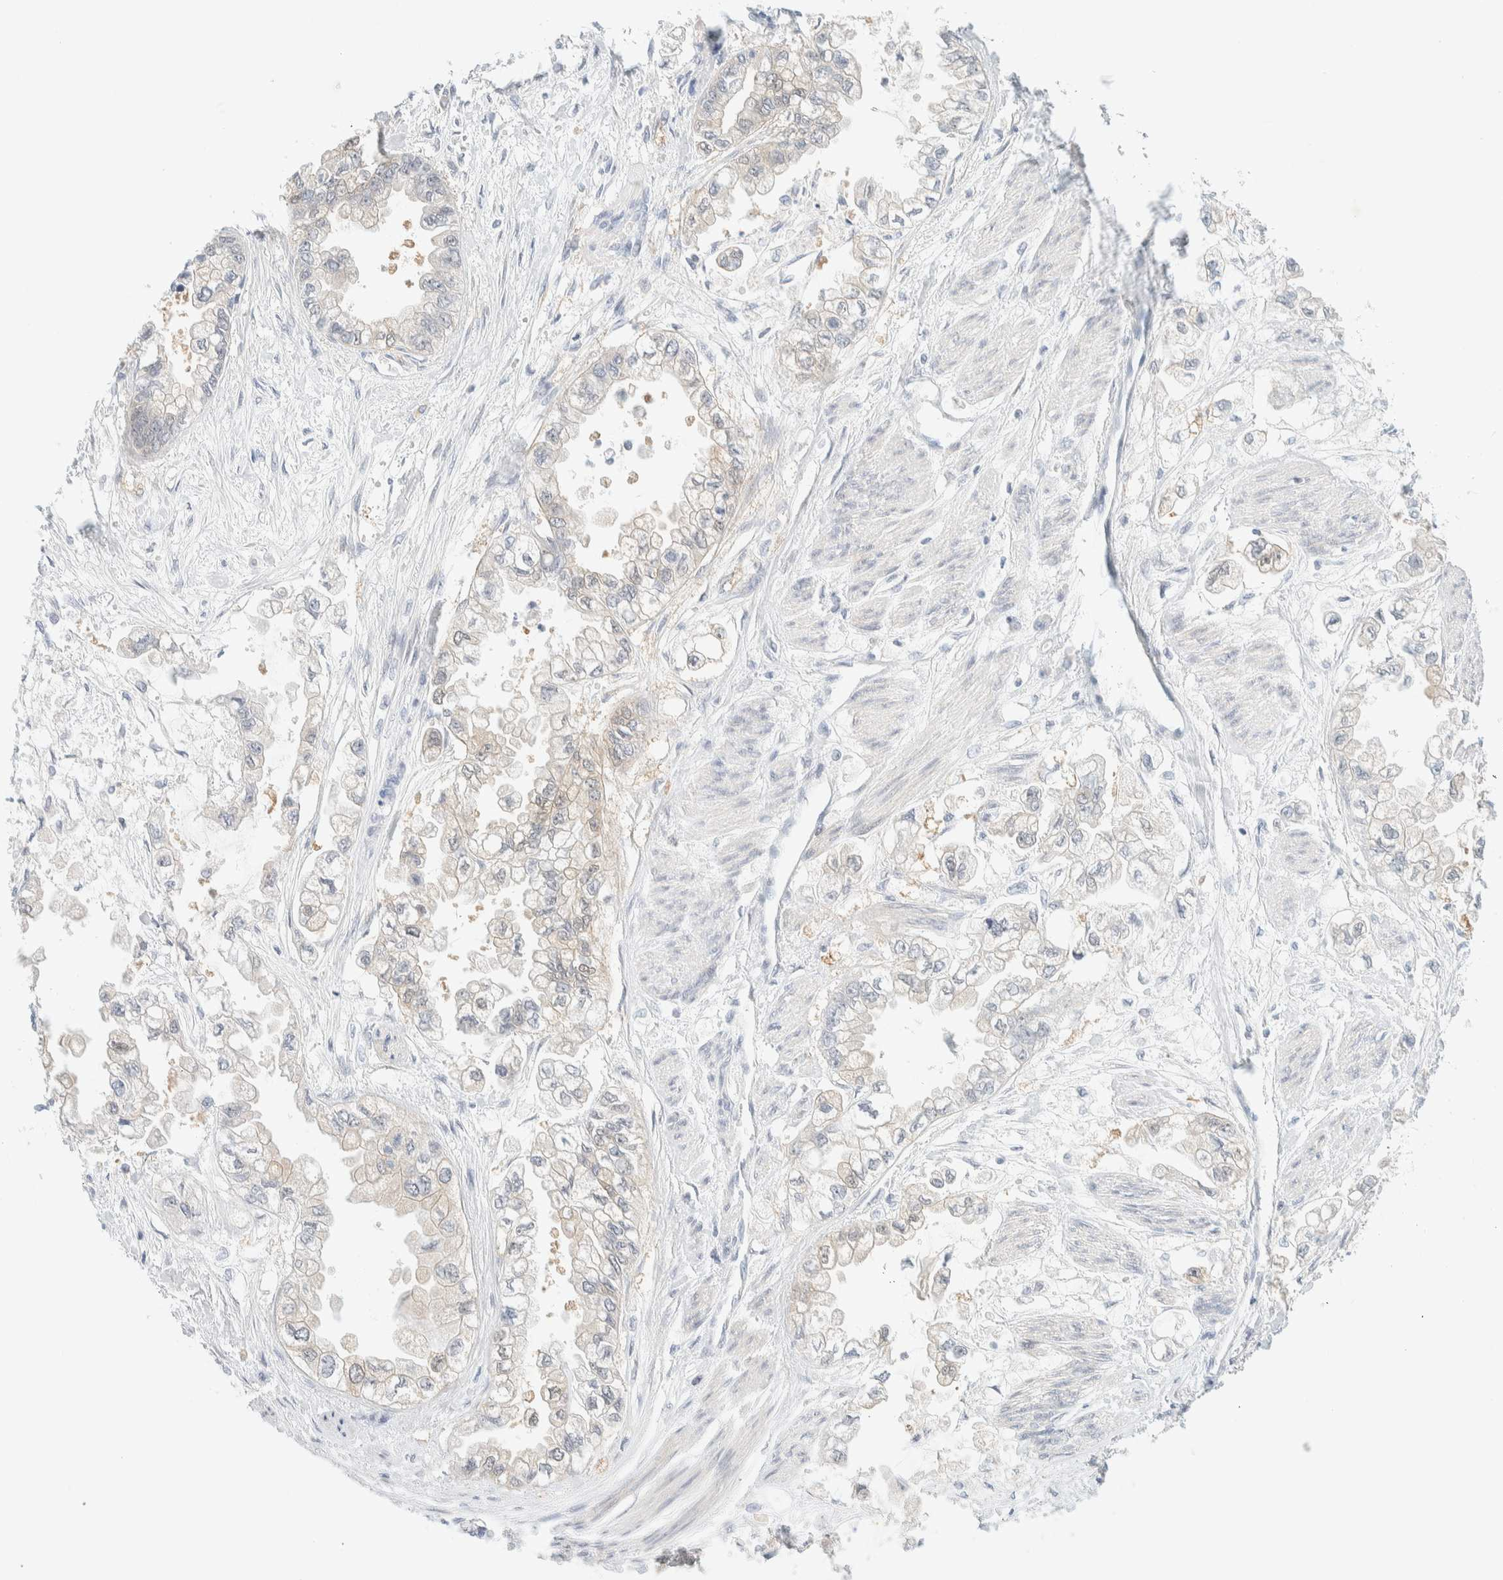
{"staining": {"intensity": "weak", "quantity": "25%-75%", "location": "cytoplasmic/membranous"}, "tissue": "stomach cancer", "cell_type": "Tumor cells", "image_type": "cancer", "snomed": [{"axis": "morphology", "description": "Normal tissue, NOS"}, {"axis": "morphology", "description": "Adenocarcinoma, NOS"}, {"axis": "topography", "description": "Stomach"}], "caption": "Weak cytoplasmic/membranous protein expression is present in approximately 25%-75% of tumor cells in stomach cancer (adenocarcinoma). Immunohistochemistry stains the protein of interest in brown and the nuclei are stained blue.", "gene": "PCYT2", "patient": {"sex": "male", "age": 62}}